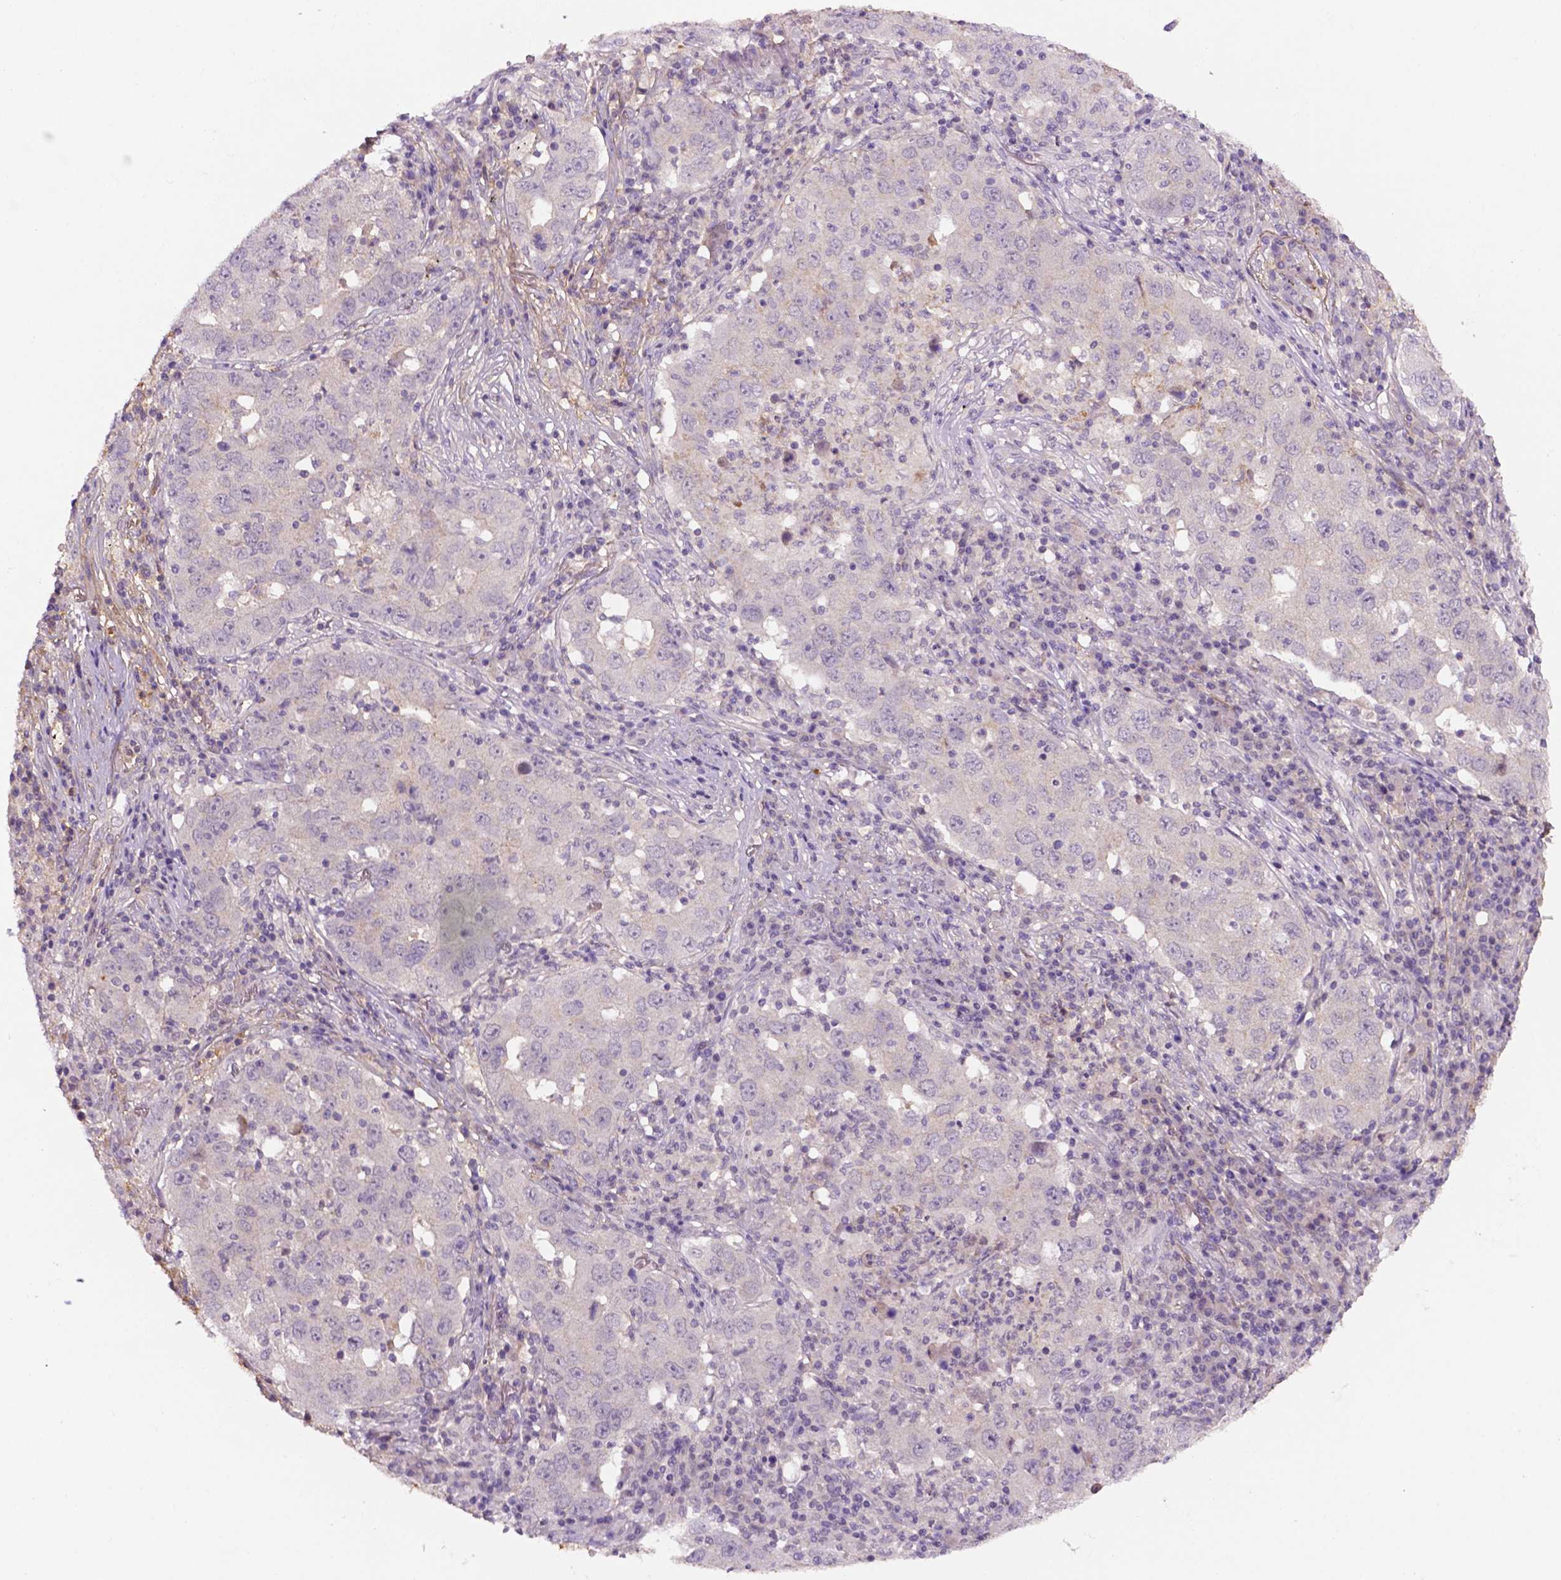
{"staining": {"intensity": "negative", "quantity": "none", "location": "none"}, "tissue": "lung cancer", "cell_type": "Tumor cells", "image_type": "cancer", "snomed": [{"axis": "morphology", "description": "Adenocarcinoma, NOS"}, {"axis": "topography", "description": "Lung"}], "caption": "A photomicrograph of human adenocarcinoma (lung) is negative for staining in tumor cells.", "gene": "FBLN1", "patient": {"sex": "male", "age": 73}}